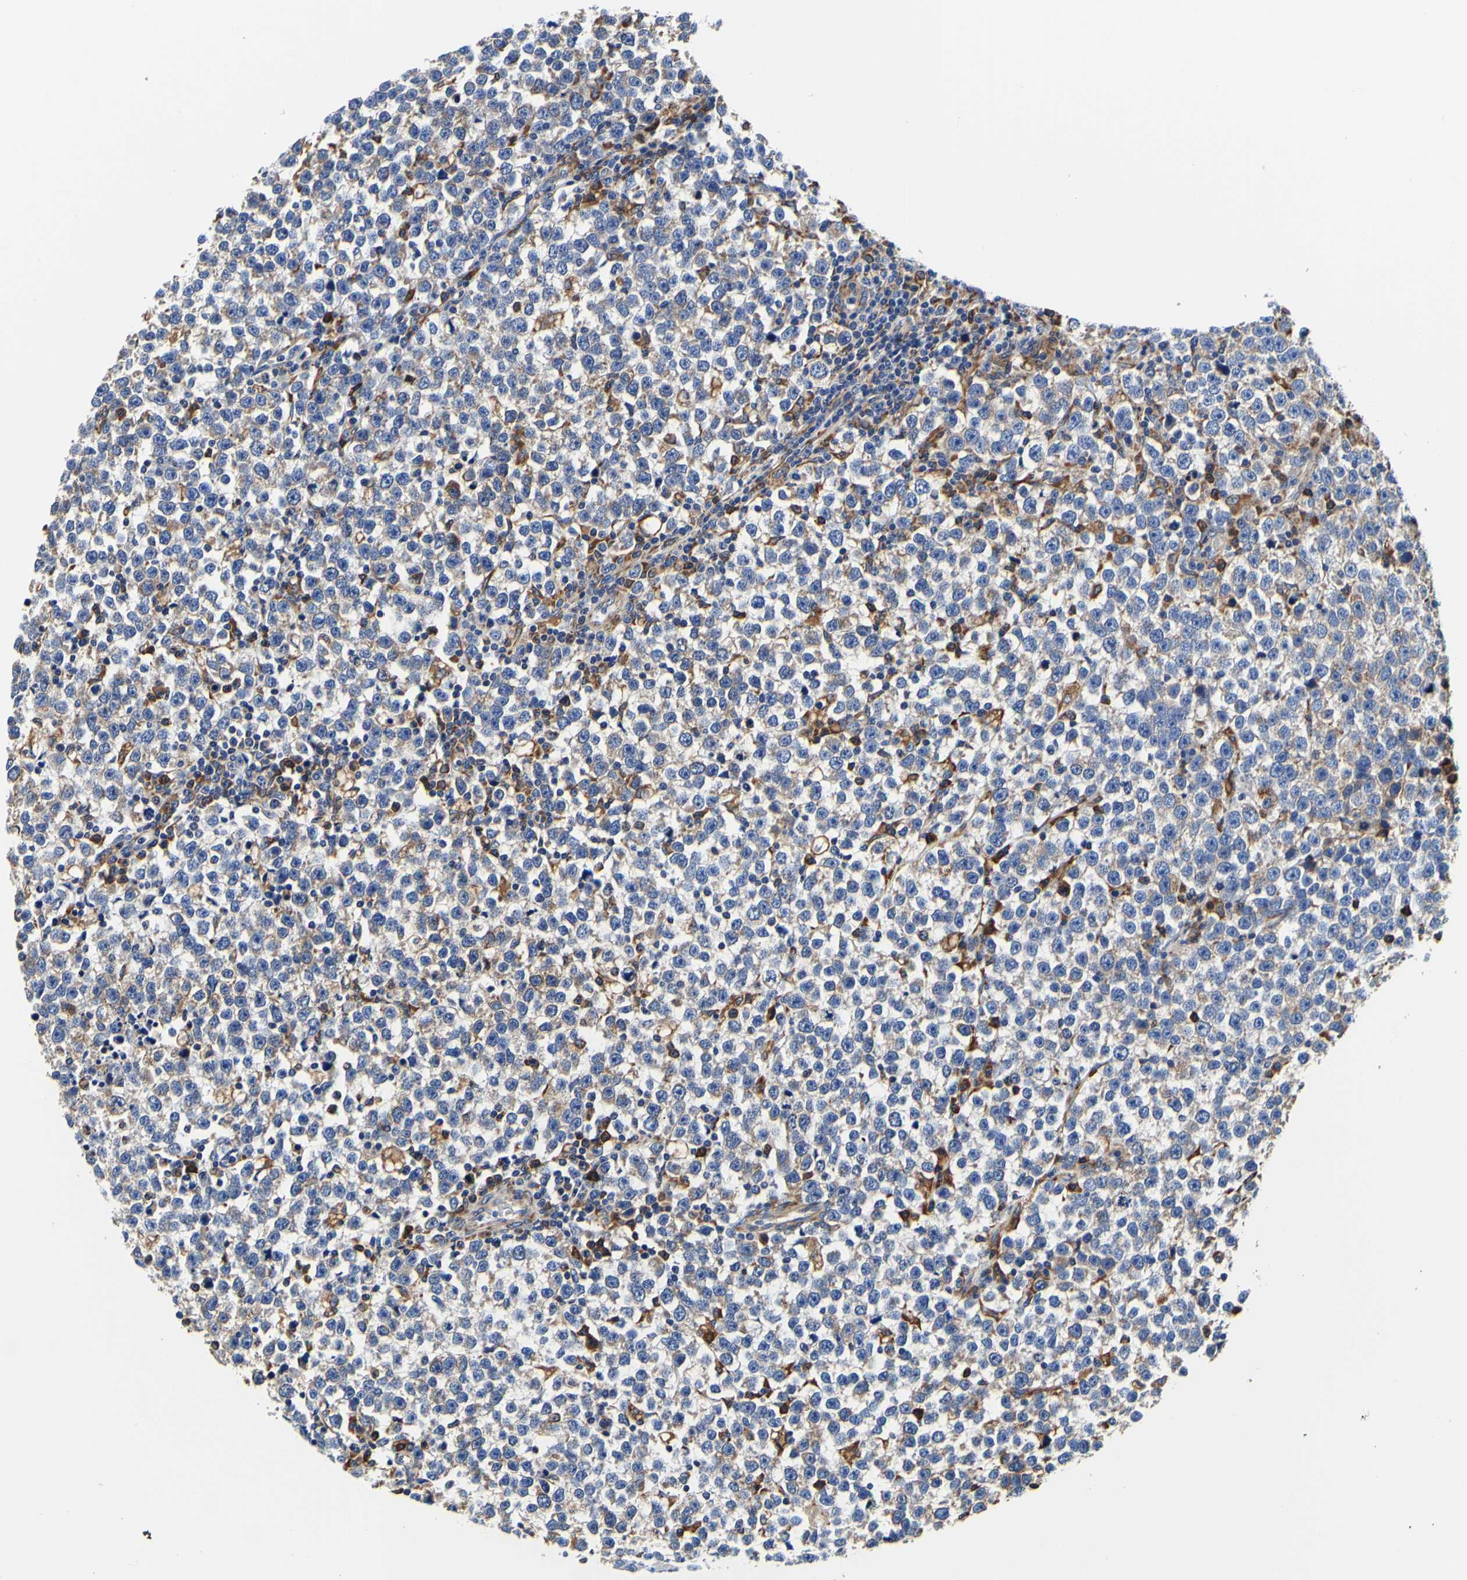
{"staining": {"intensity": "strong", "quantity": "<25%", "location": "cytoplasmic/membranous"}, "tissue": "testis cancer", "cell_type": "Tumor cells", "image_type": "cancer", "snomed": [{"axis": "morphology", "description": "Seminoma, NOS"}, {"axis": "topography", "description": "Testis"}], "caption": "Immunohistochemical staining of testis cancer (seminoma) demonstrates strong cytoplasmic/membranous protein positivity in about <25% of tumor cells.", "gene": "P4HB", "patient": {"sex": "male", "age": 43}}